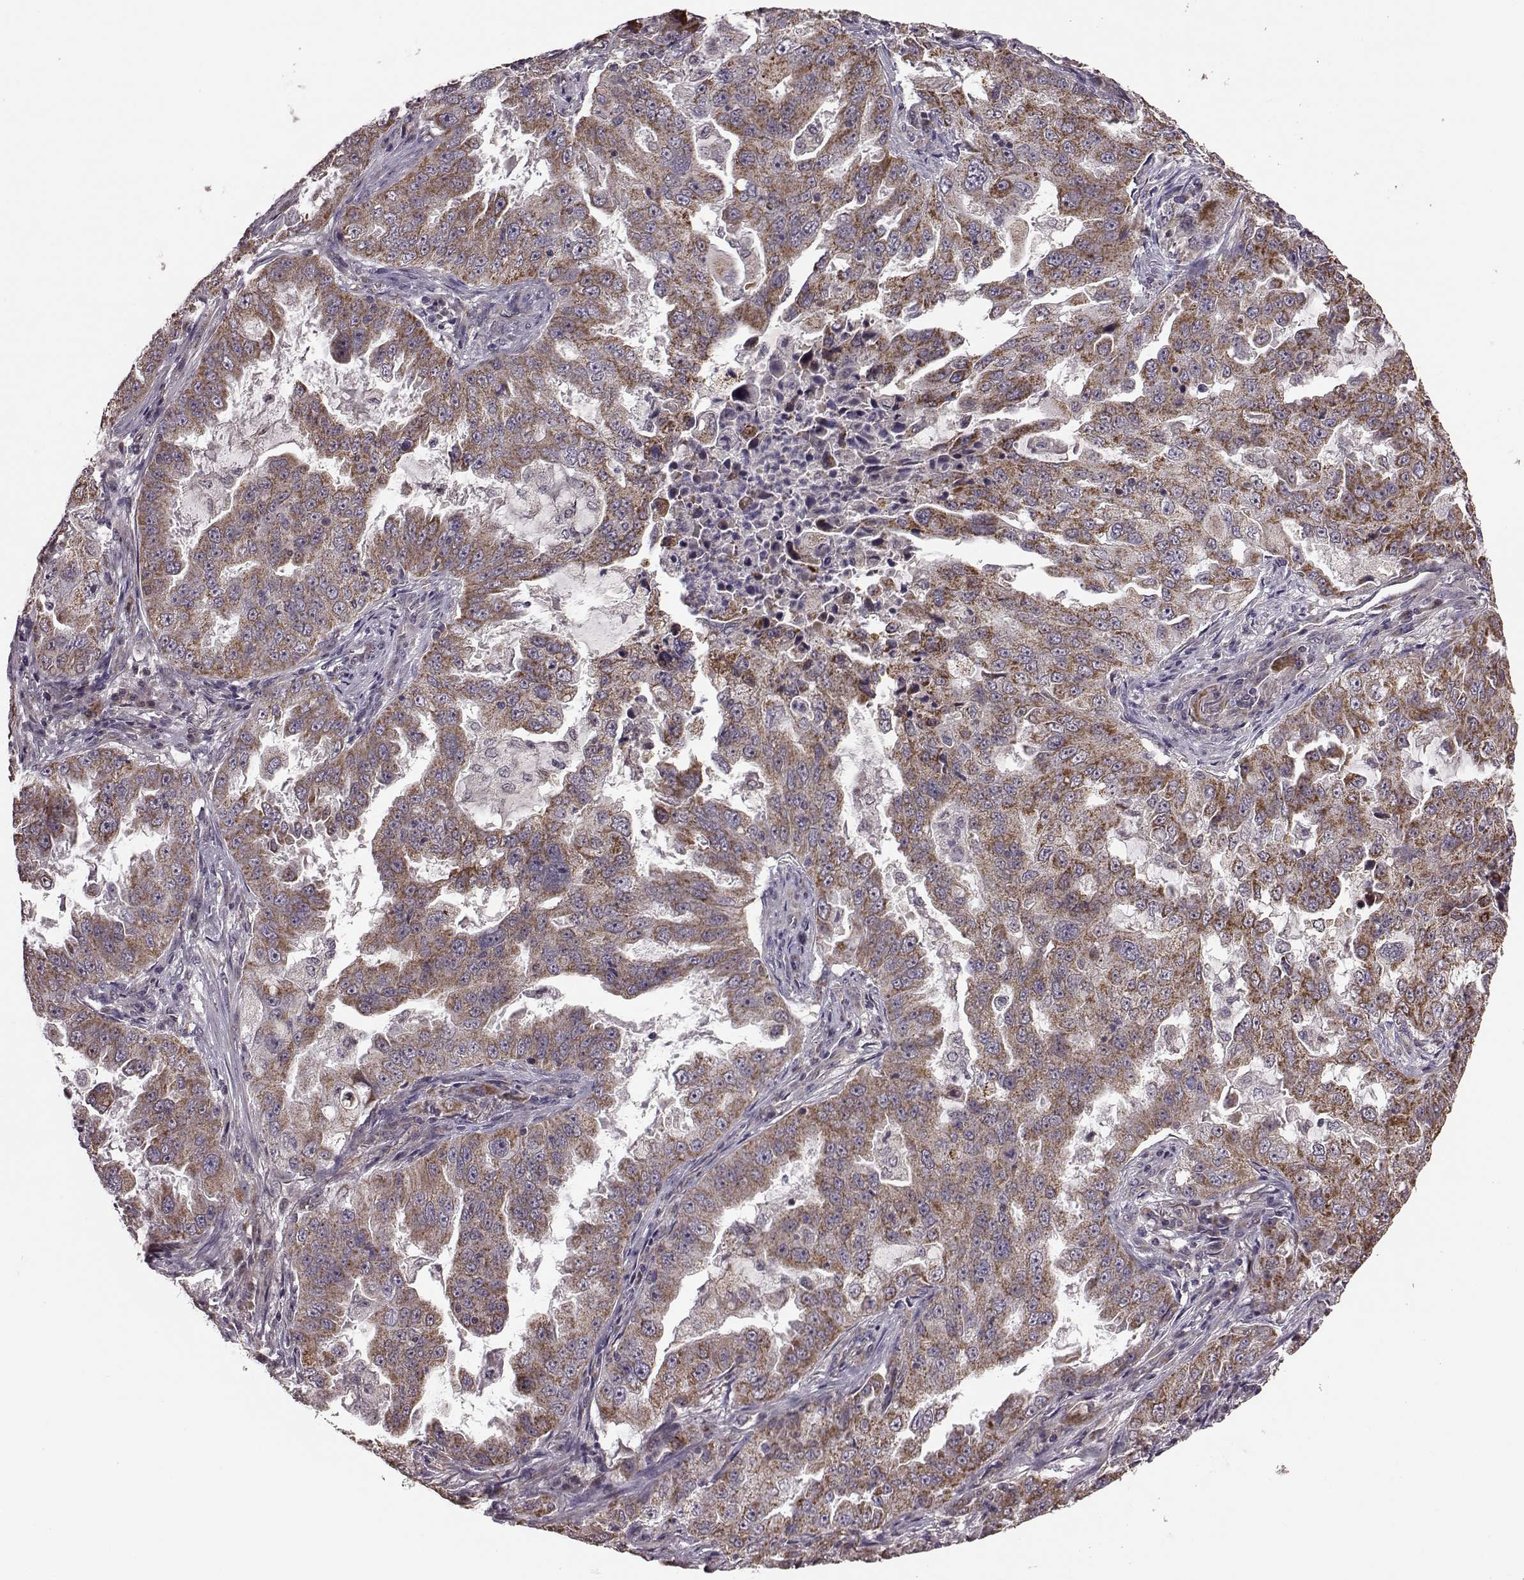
{"staining": {"intensity": "moderate", "quantity": ">75%", "location": "cytoplasmic/membranous"}, "tissue": "lung cancer", "cell_type": "Tumor cells", "image_type": "cancer", "snomed": [{"axis": "morphology", "description": "Adenocarcinoma, NOS"}, {"axis": "topography", "description": "Lung"}], "caption": "A high-resolution image shows immunohistochemistry (IHC) staining of lung cancer (adenocarcinoma), which exhibits moderate cytoplasmic/membranous staining in approximately >75% of tumor cells. The protein of interest is stained brown, and the nuclei are stained in blue (DAB (3,3'-diaminobenzidine) IHC with brightfield microscopy, high magnification).", "gene": "PUDP", "patient": {"sex": "female", "age": 61}}